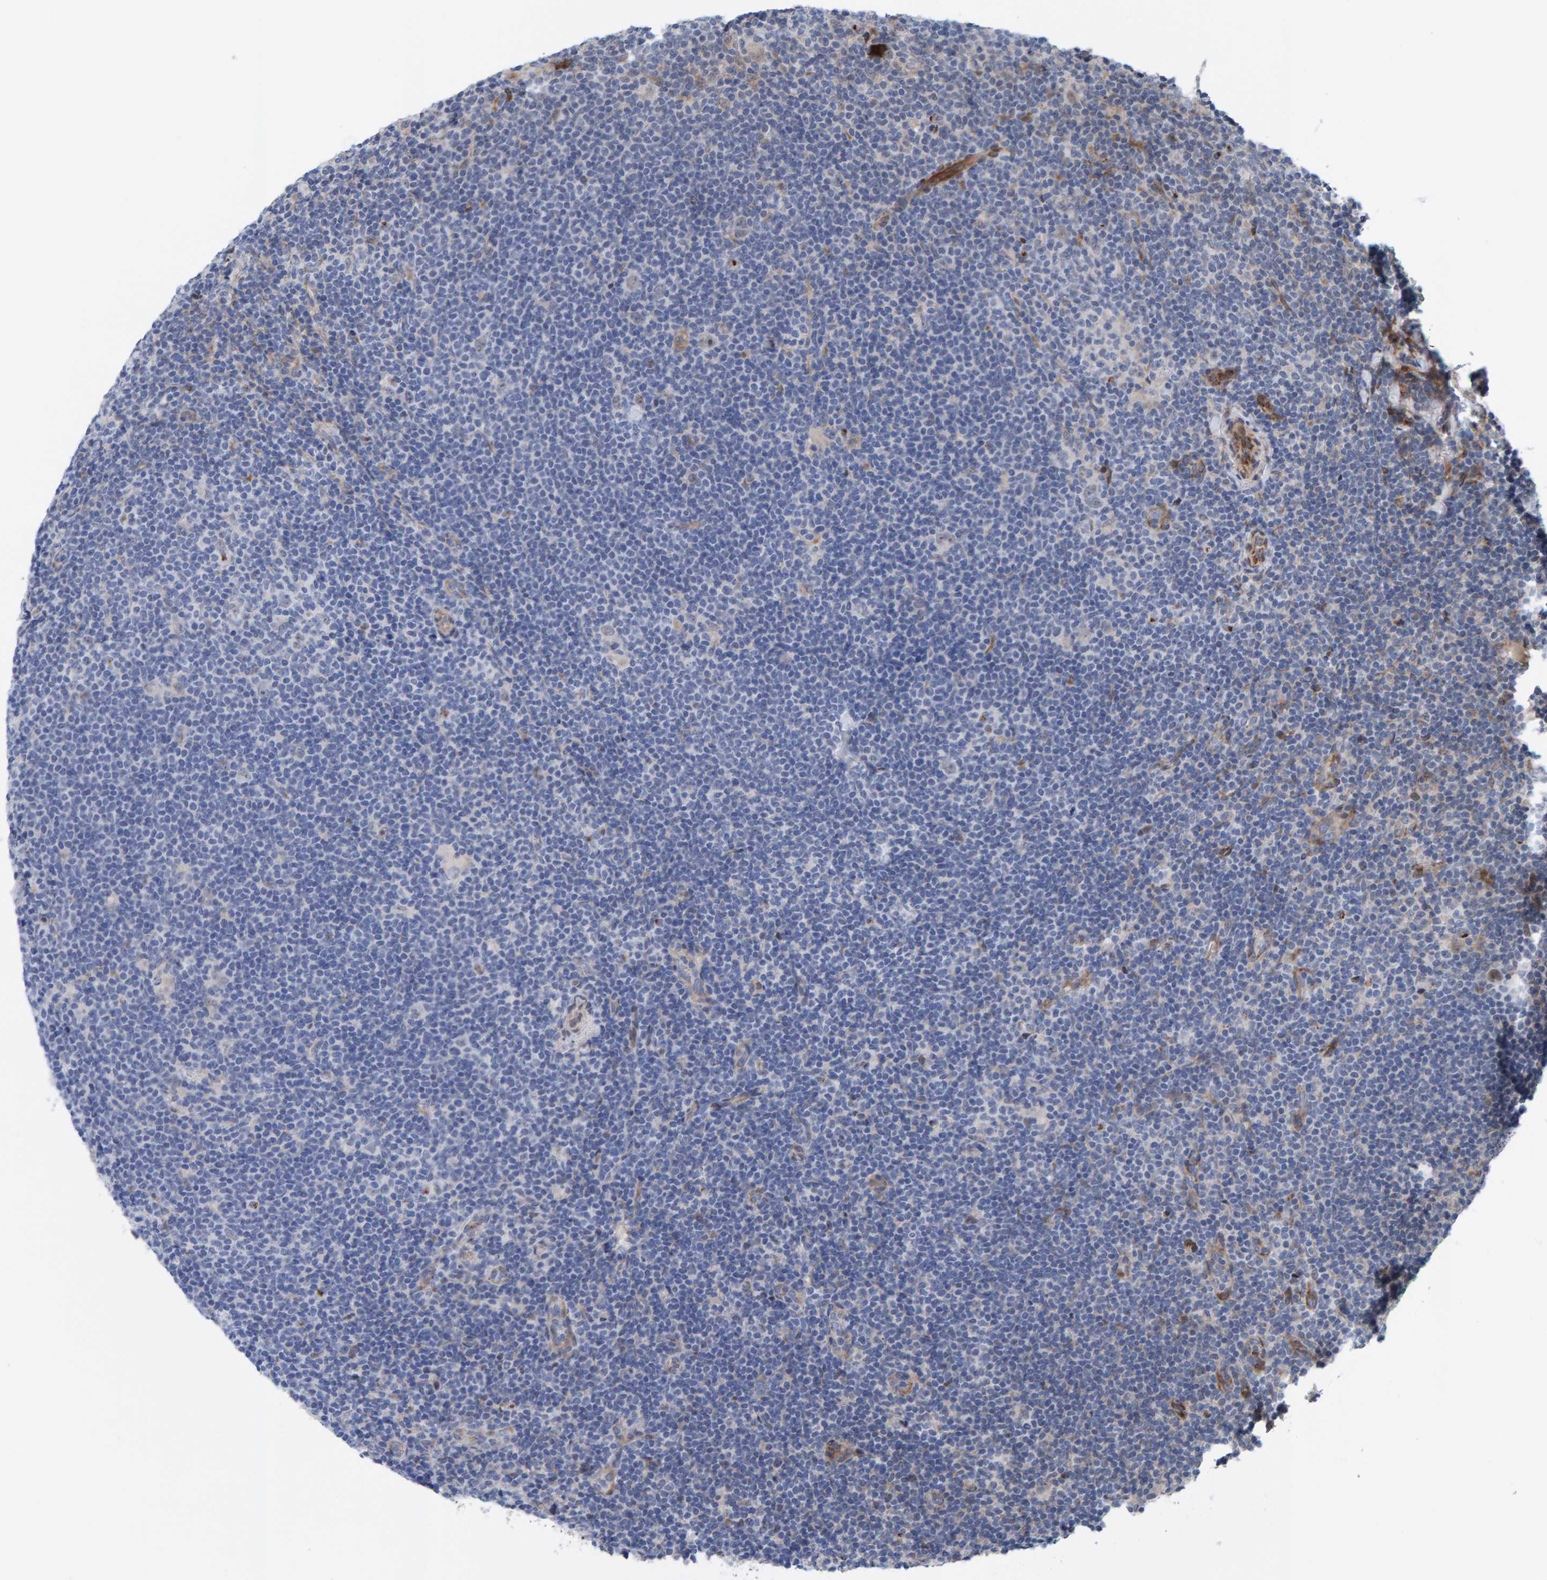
{"staining": {"intensity": "weak", "quantity": "<25%", "location": "cytoplasmic/membranous"}, "tissue": "lymphoma", "cell_type": "Tumor cells", "image_type": "cancer", "snomed": [{"axis": "morphology", "description": "Hodgkin's disease, NOS"}, {"axis": "topography", "description": "Lymph node"}], "caption": "The image exhibits no staining of tumor cells in Hodgkin's disease. (DAB (3,3'-diaminobenzidine) immunohistochemistry (IHC) with hematoxylin counter stain).", "gene": "MFSD6L", "patient": {"sex": "female", "age": 57}}